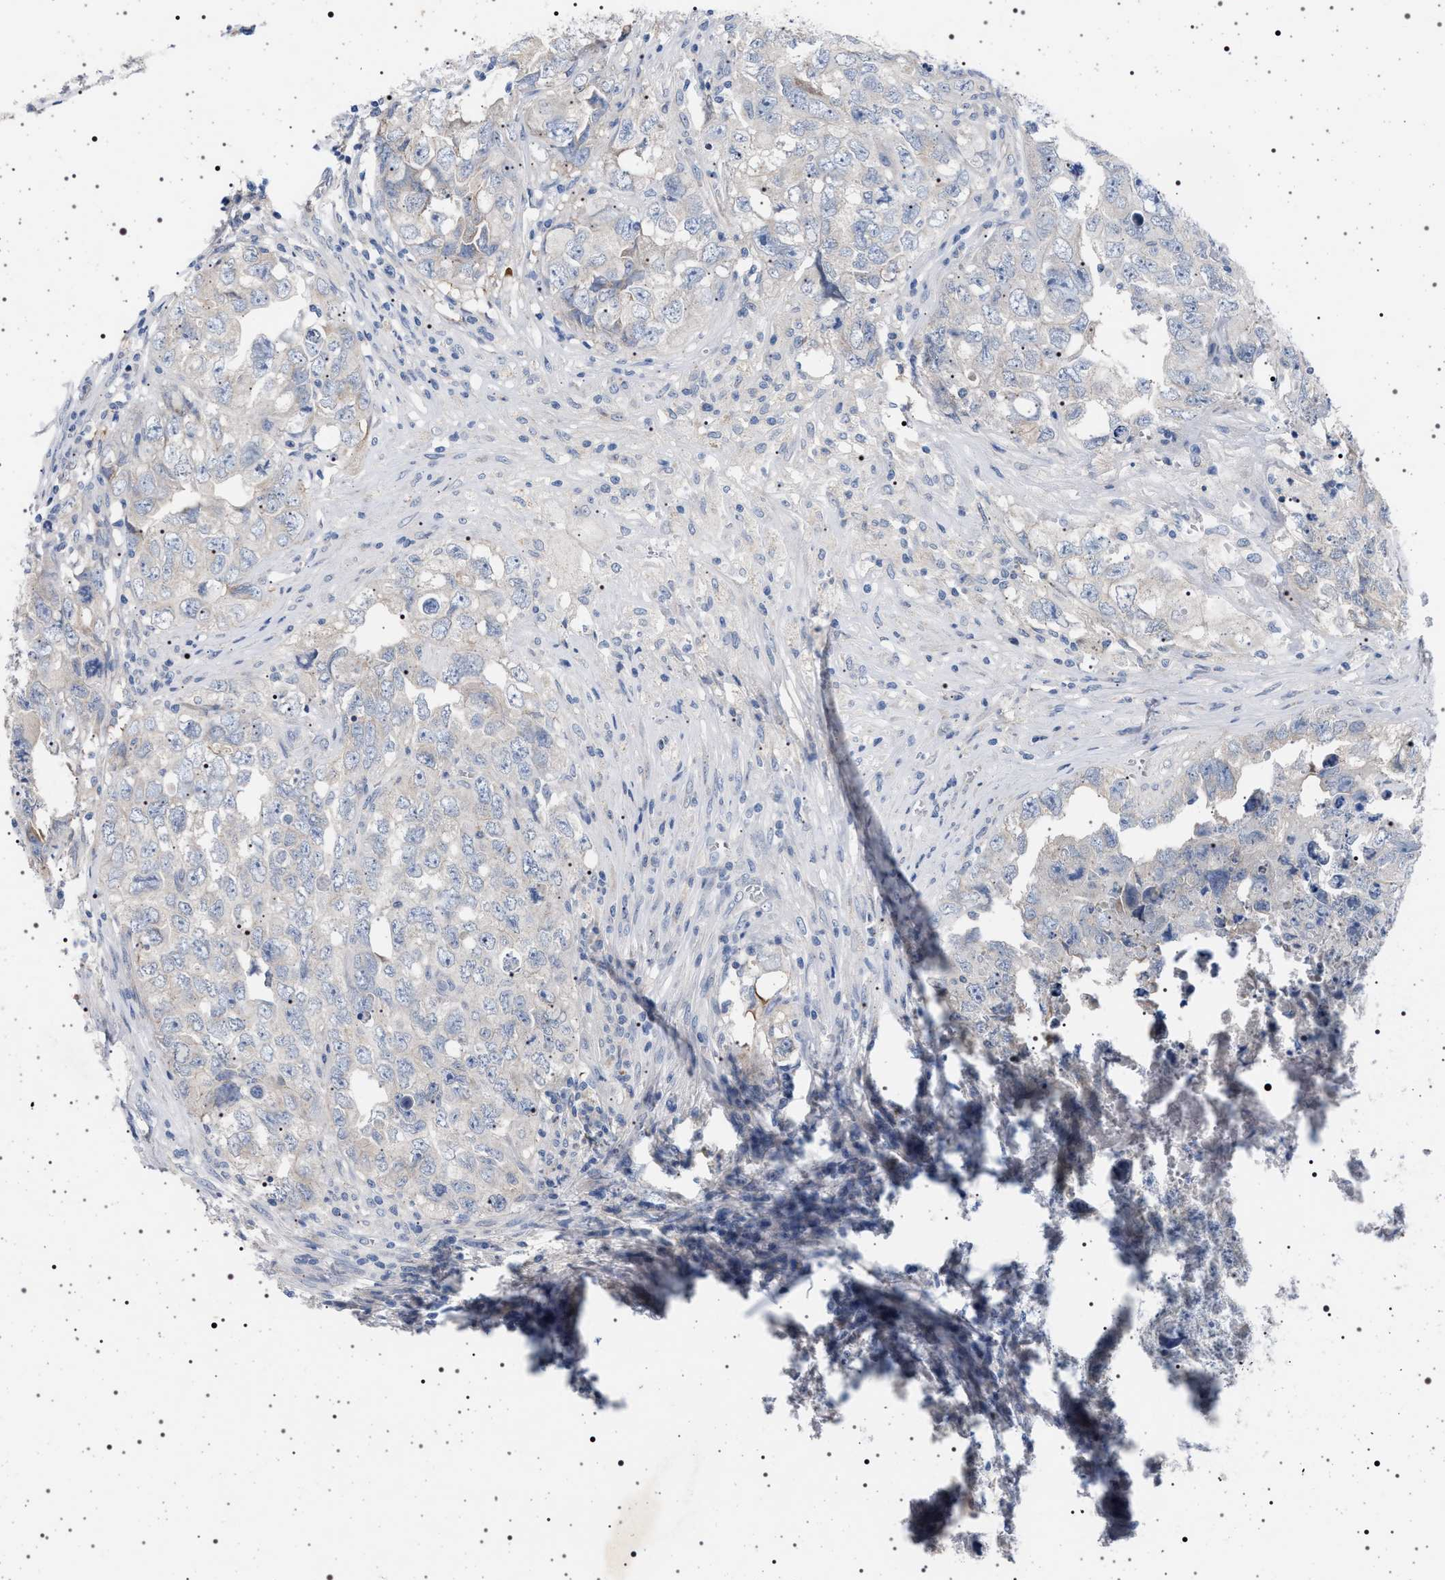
{"staining": {"intensity": "negative", "quantity": "none", "location": "none"}, "tissue": "testis cancer", "cell_type": "Tumor cells", "image_type": "cancer", "snomed": [{"axis": "morphology", "description": "Seminoma, NOS"}, {"axis": "morphology", "description": "Carcinoma, Embryonal, NOS"}, {"axis": "topography", "description": "Testis"}], "caption": "Testis cancer (seminoma) stained for a protein using immunohistochemistry exhibits no positivity tumor cells.", "gene": "NAT9", "patient": {"sex": "male", "age": 43}}